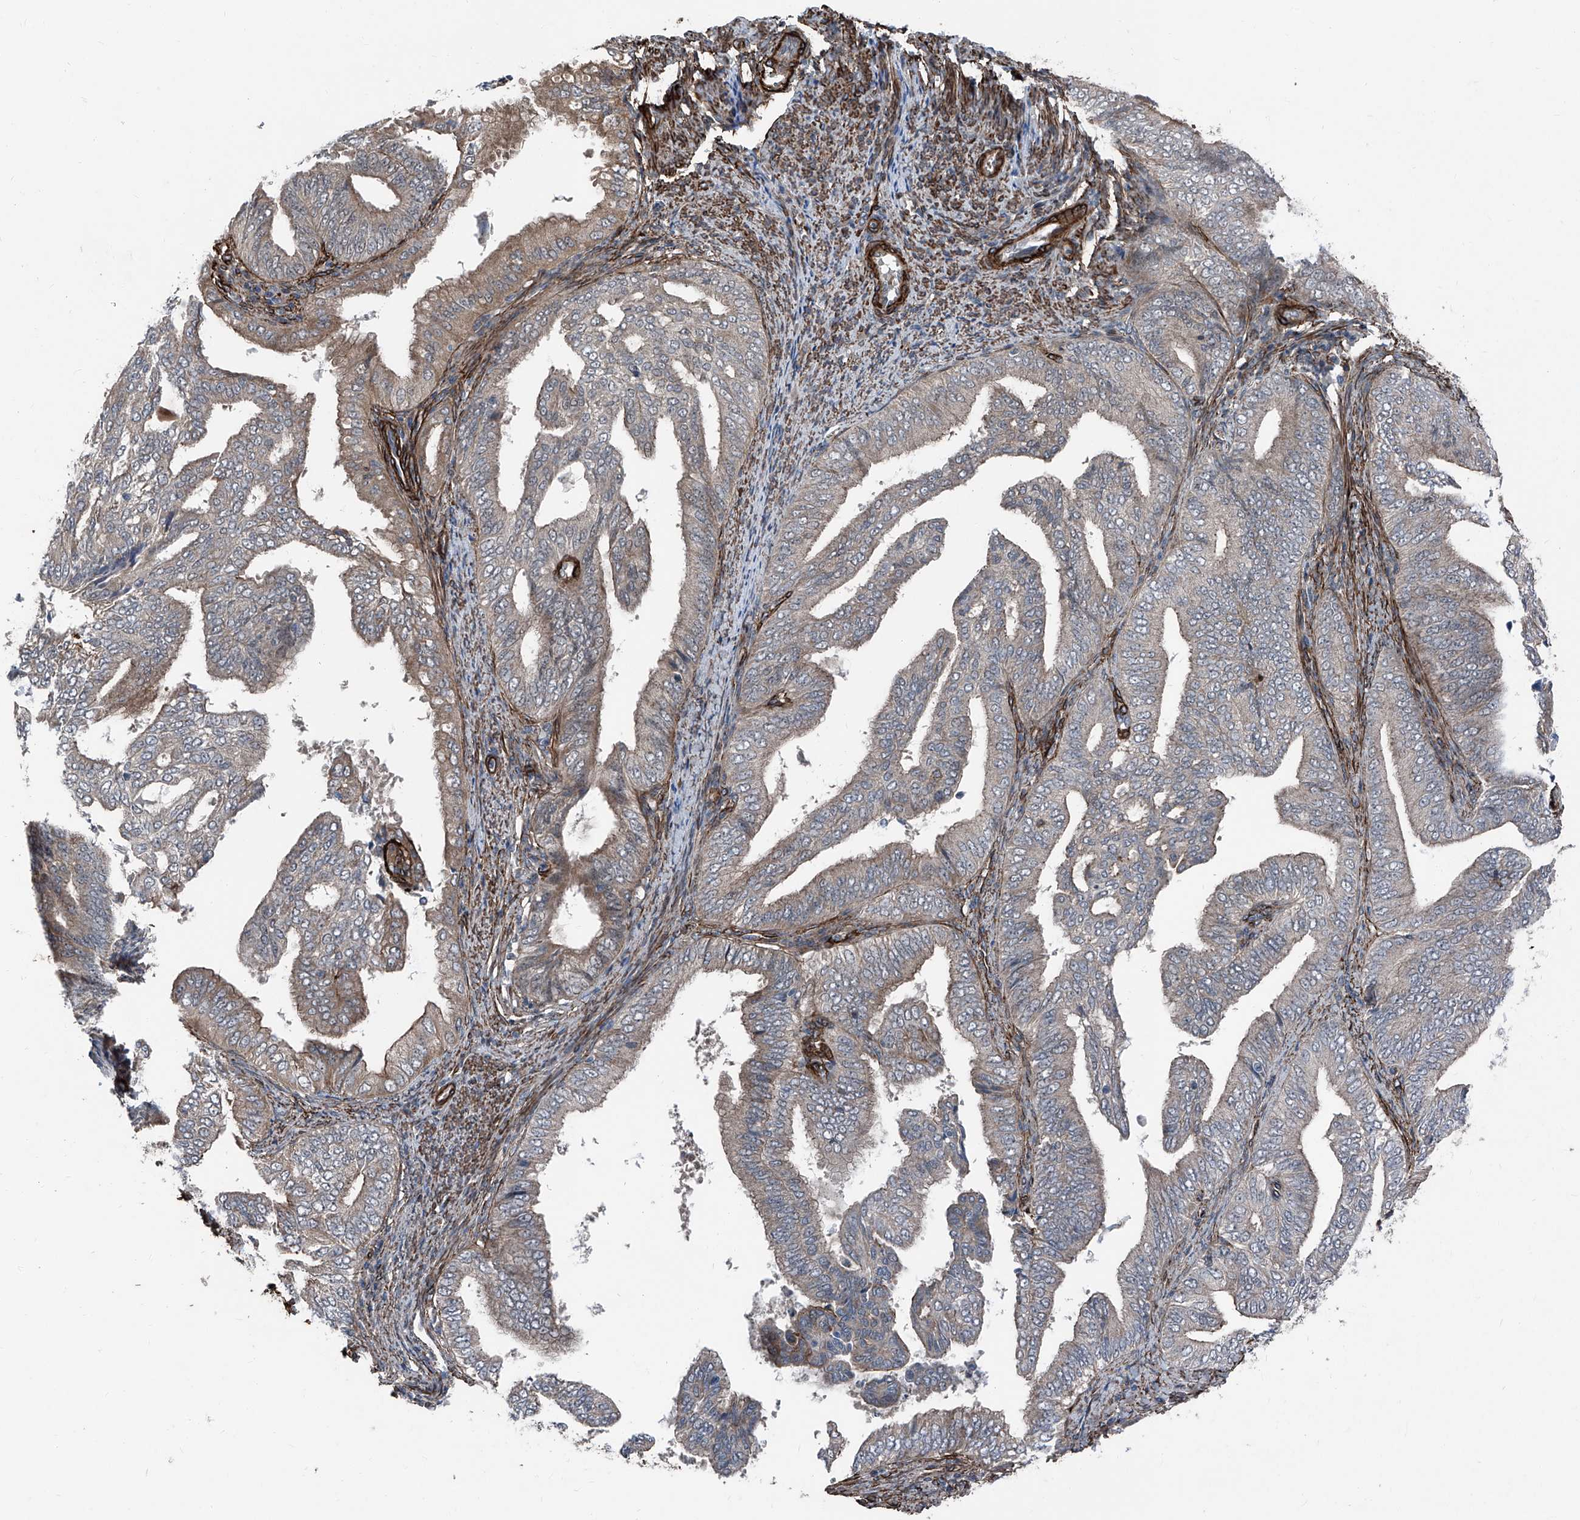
{"staining": {"intensity": "weak", "quantity": "<25%", "location": "cytoplasmic/membranous"}, "tissue": "endometrial cancer", "cell_type": "Tumor cells", "image_type": "cancer", "snomed": [{"axis": "morphology", "description": "Adenocarcinoma, NOS"}, {"axis": "topography", "description": "Endometrium"}], "caption": "IHC micrograph of neoplastic tissue: human endometrial cancer (adenocarcinoma) stained with DAB demonstrates no significant protein expression in tumor cells.", "gene": "COA7", "patient": {"sex": "female", "age": 58}}